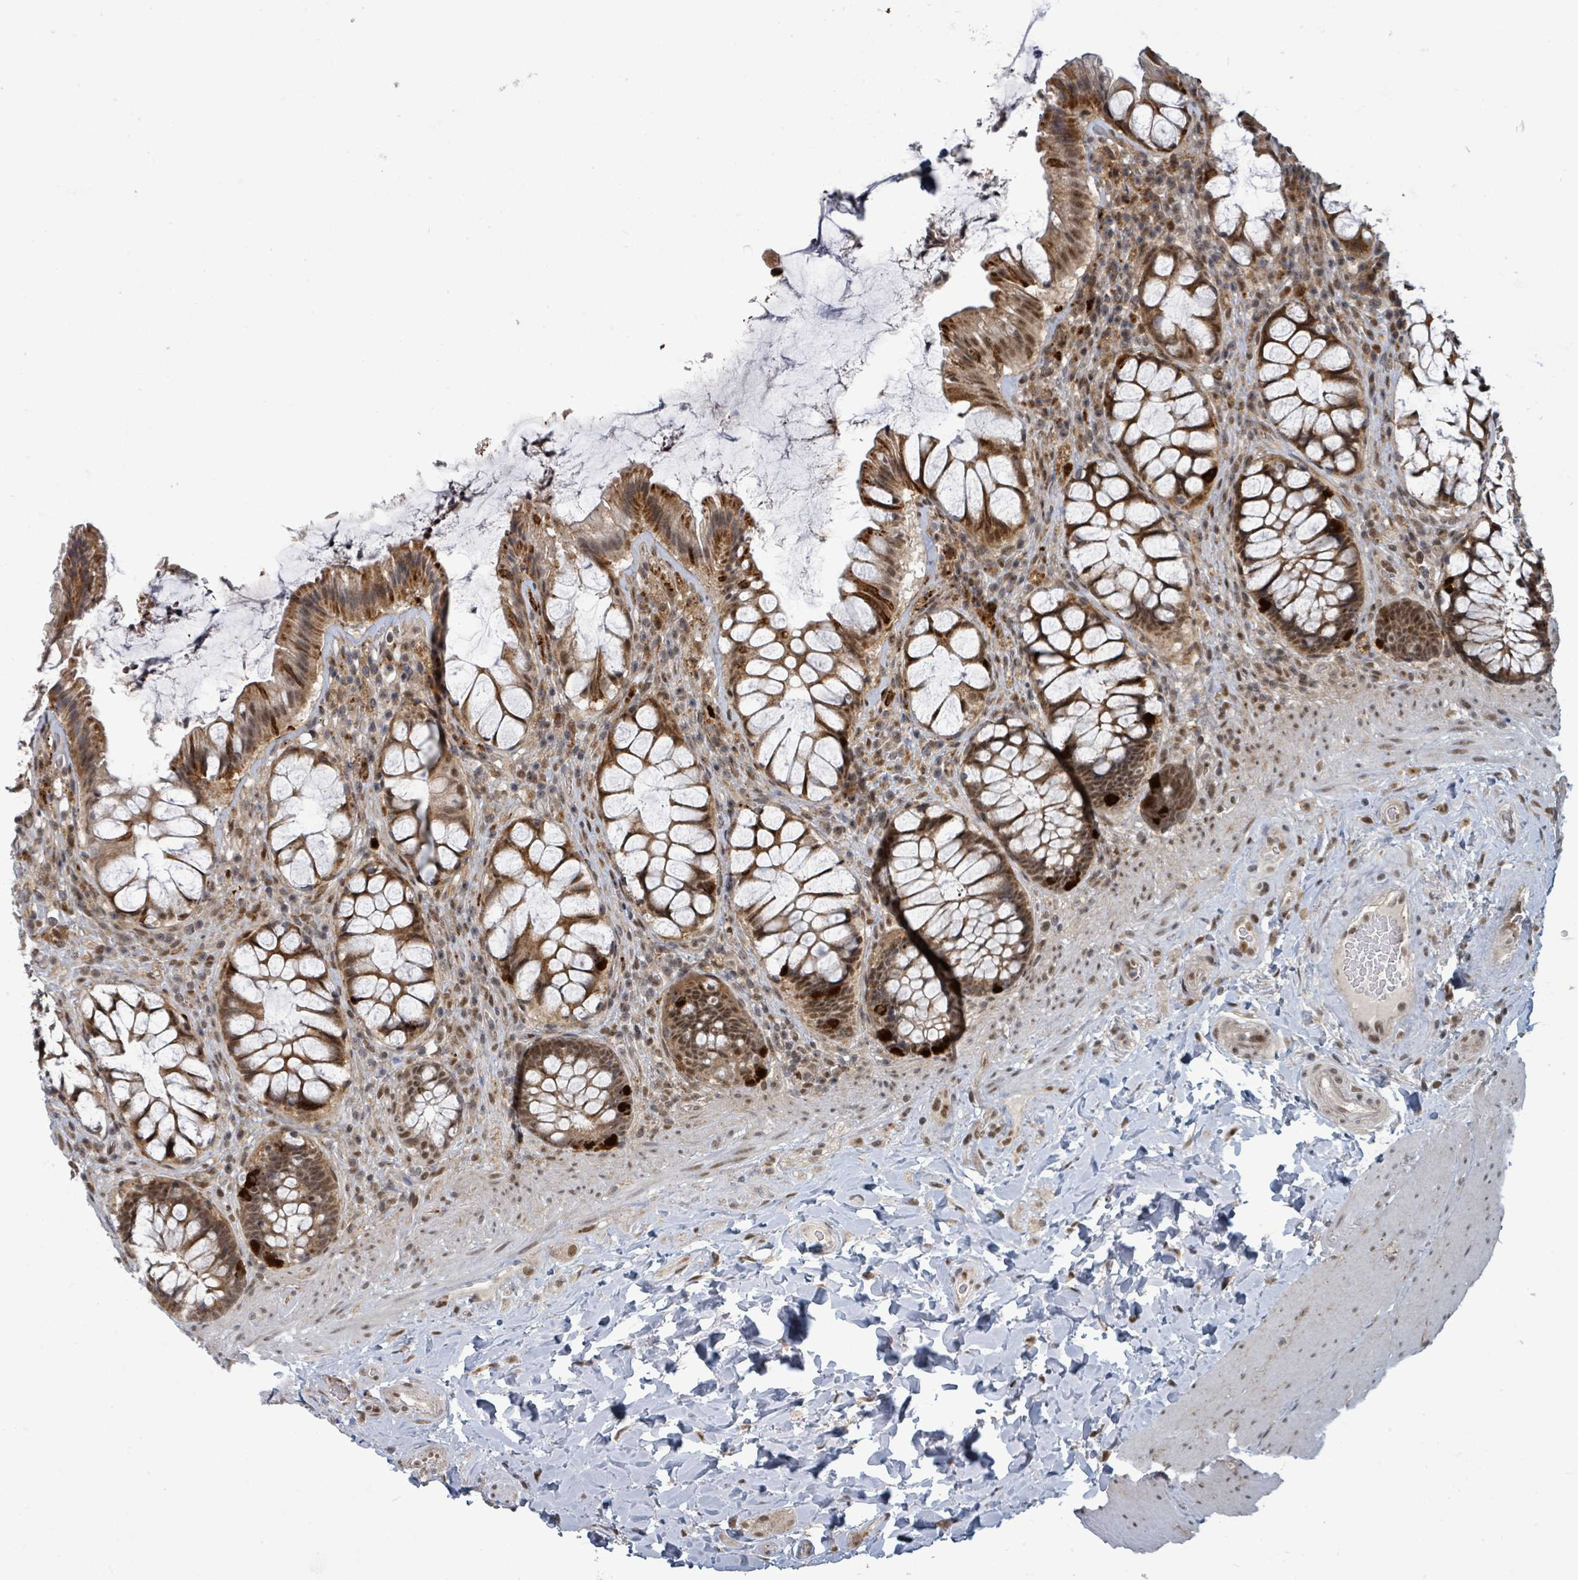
{"staining": {"intensity": "strong", "quantity": "25%-75%", "location": "cytoplasmic/membranous,nuclear"}, "tissue": "rectum", "cell_type": "Glandular cells", "image_type": "normal", "snomed": [{"axis": "morphology", "description": "Normal tissue, NOS"}, {"axis": "topography", "description": "Rectum"}], "caption": "A micrograph of human rectum stained for a protein reveals strong cytoplasmic/membranous,nuclear brown staining in glandular cells.", "gene": "GTF3C1", "patient": {"sex": "female", "age": 58}}